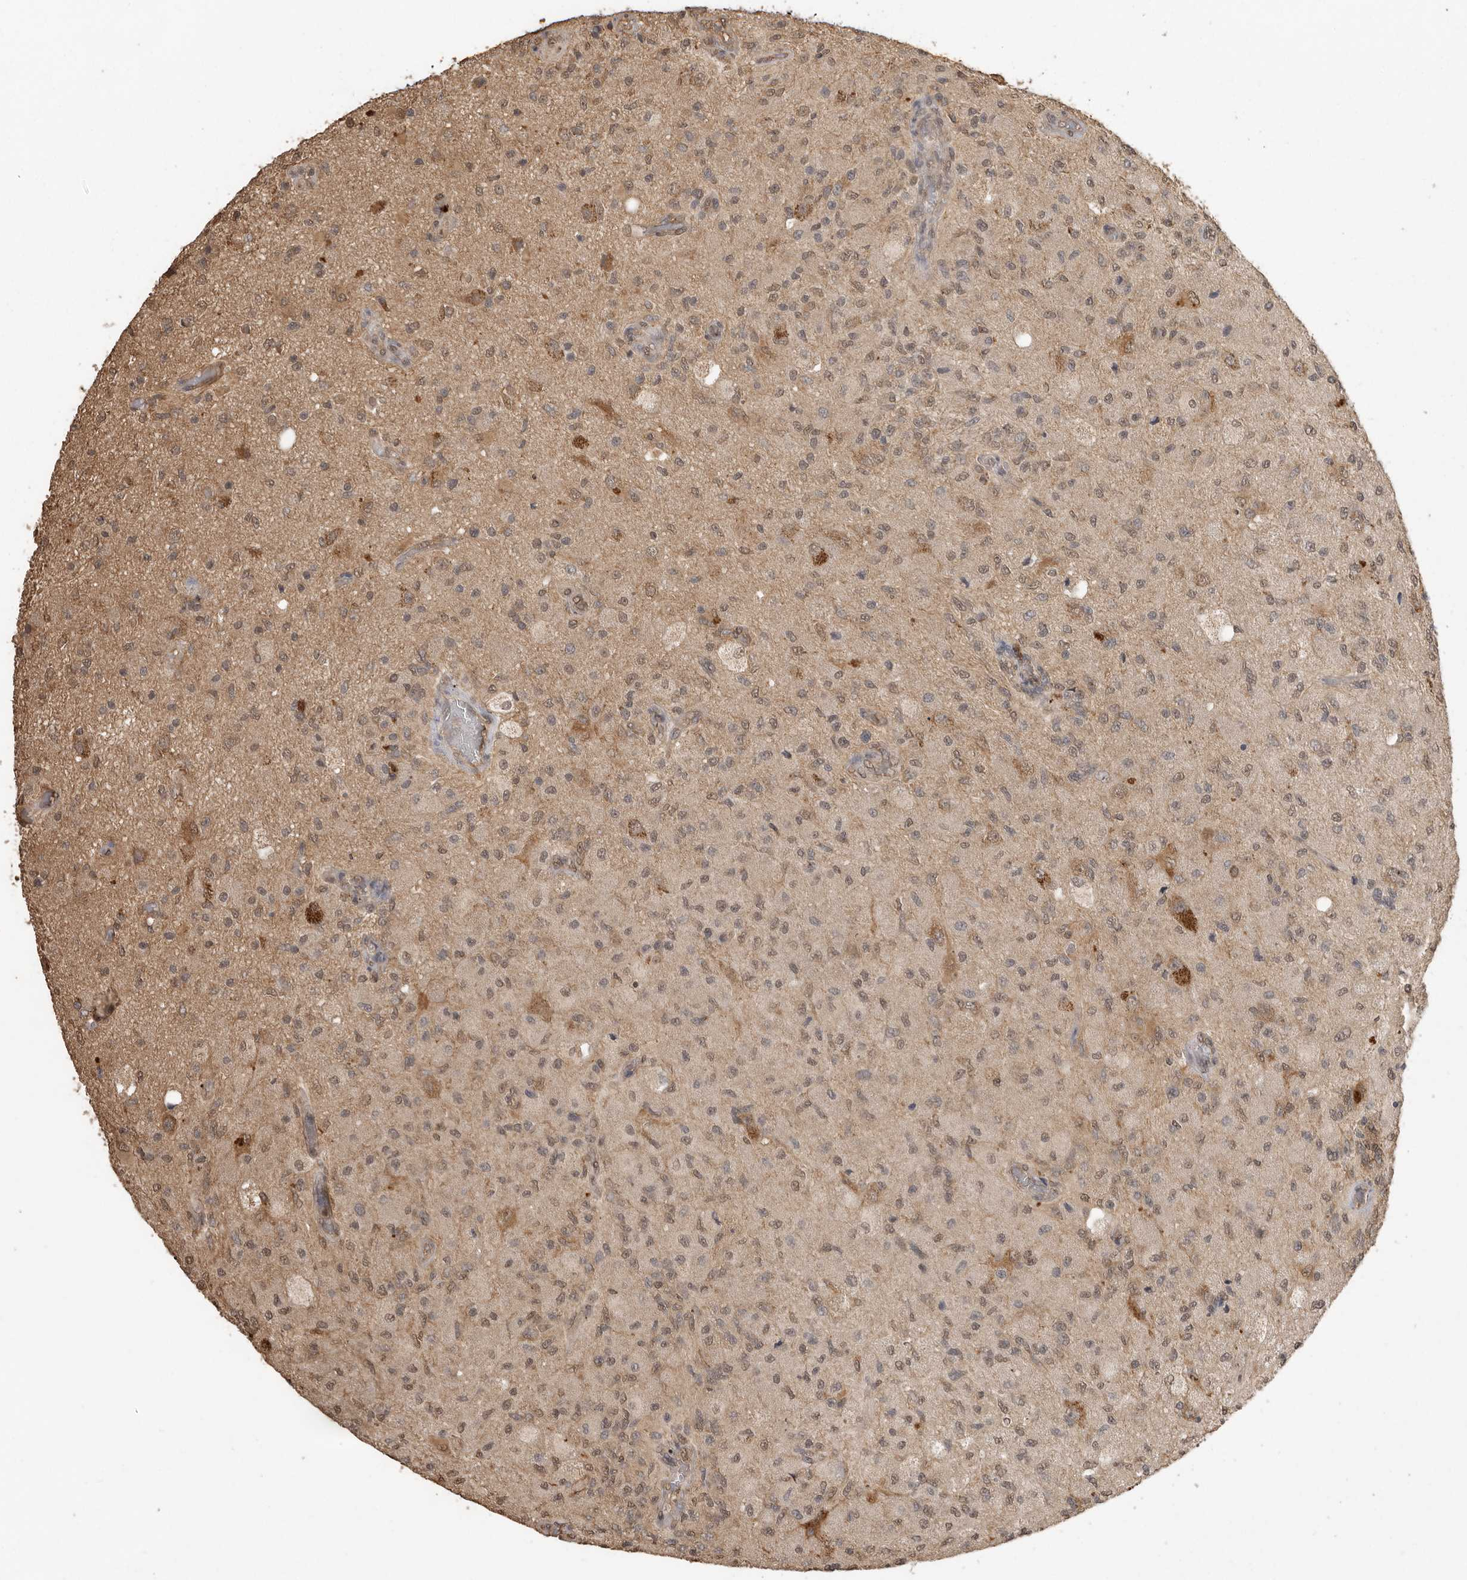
{"staining": {"intensity": "moderate", "quantity": "<25%", "location": "cytoplasmic/membranous,nuclear"}, "tissue": "glioma", "cell_type": "Tumor cells", "image_type": "cancer", "snomed": [{"axis": "morphology", "description": "Normal tissue, NOS"}, {"axis": "morphology", "description": "Glioma, malignant, High grade"}, {"axis": "topography", "description": "Cerebral cortex"}], "caption": "Immunohistochemical staining of human glioma shows low levels of moderate cytoplasmic/membranous and nuclear protein expression in approximately <25% of tumor cells.", "gene": "JAG2", "patient": {"sex": "male", "age": 77}}